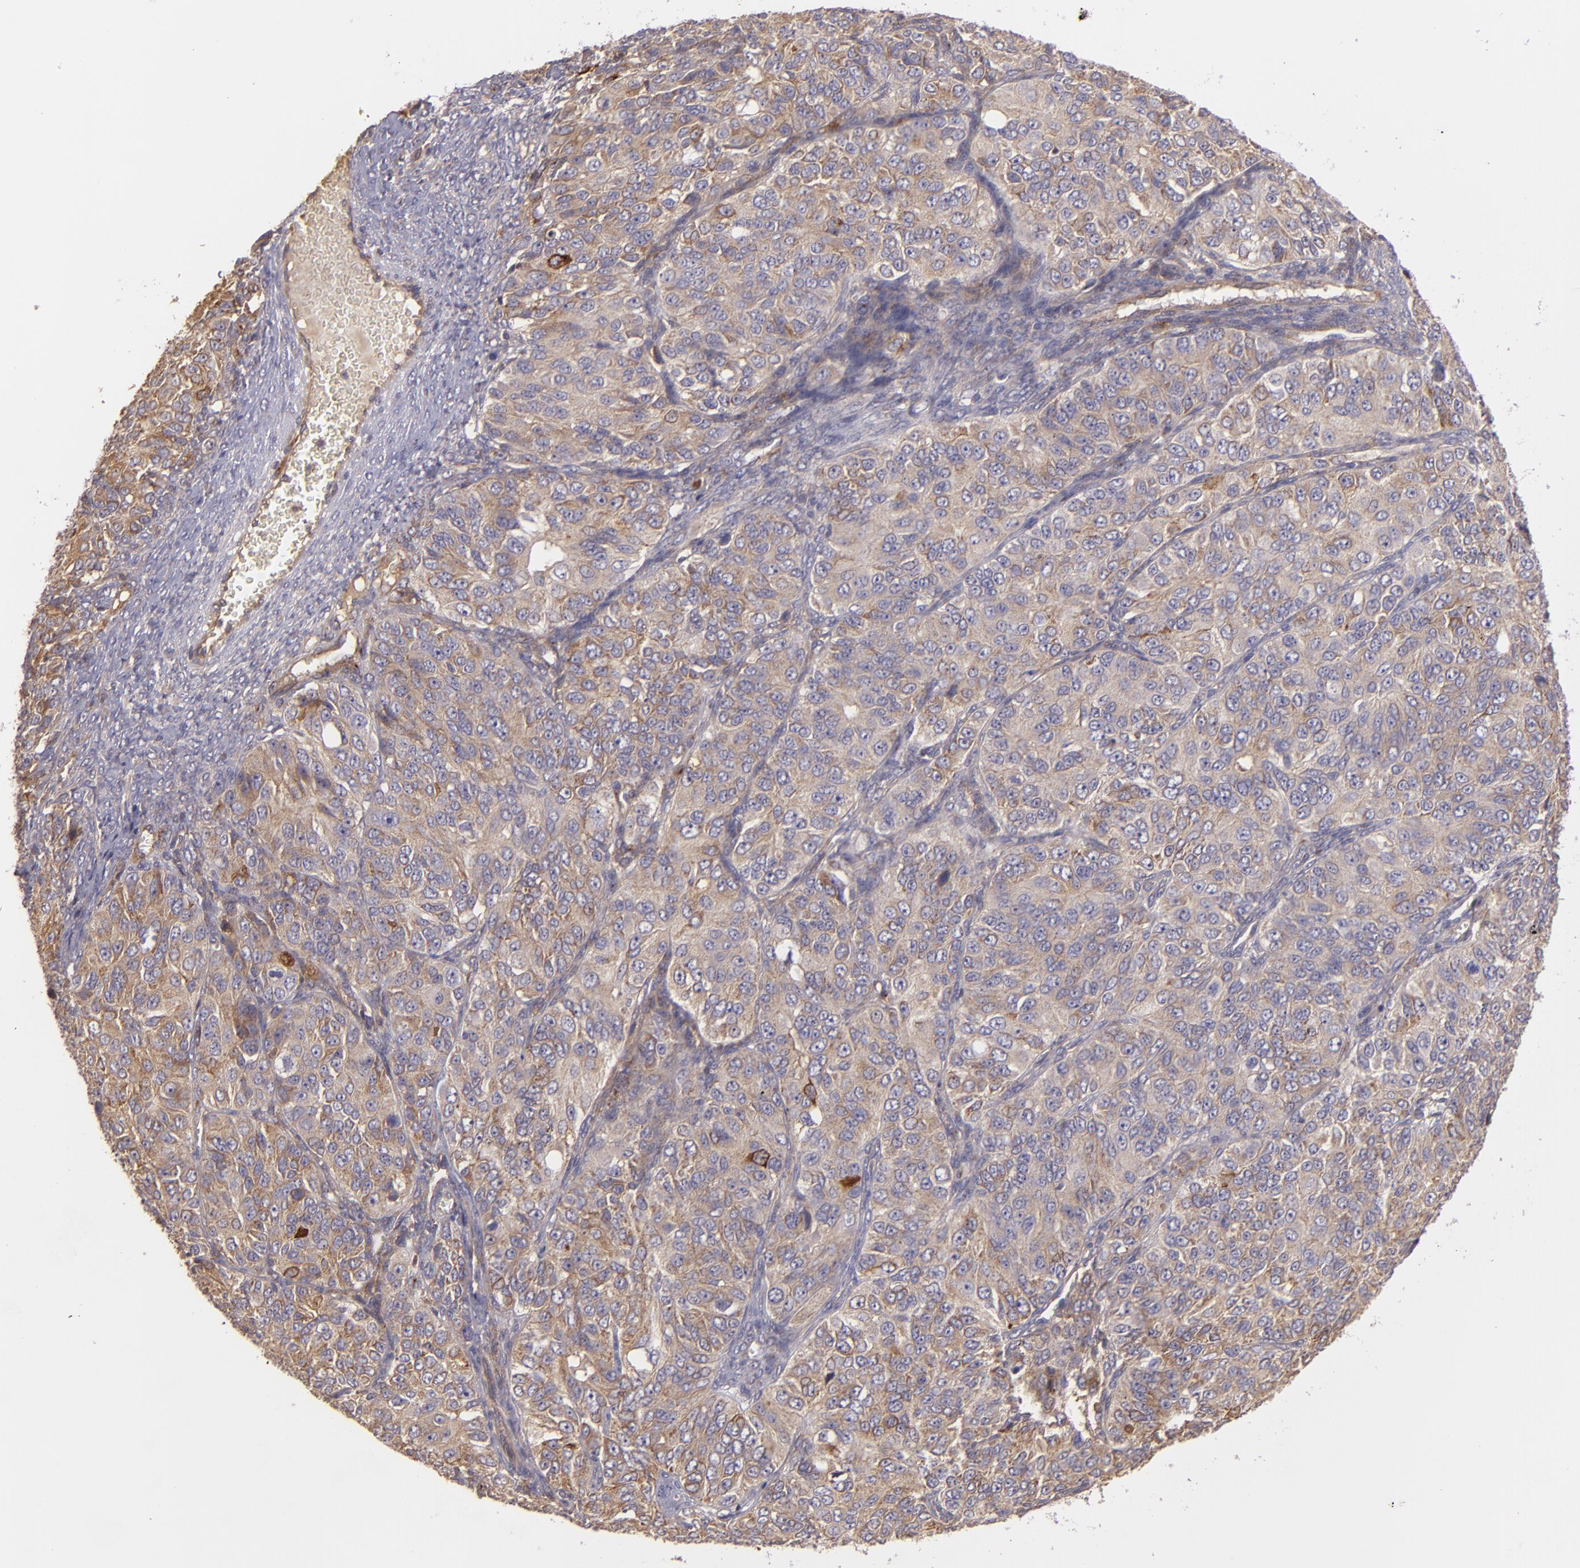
{"staining": {"intensity": "moderate", "quantity": ">75%", "location": "cytoplasmic/membranous"}, "tissue": "ovarian cancer", "cell_type": "Tumor cells", "image_type": "cancer", "snomed": [{"axis": "morphology", "description": "Carcinoma, endometroid"}, {"axis": "topography", "description": "Ovary"}], "caption": "Ovarian cancer stained with DAB (3,3'-diaminobenzidine) immunohistochemistry exhibits medium levels of moderate cytoplasmic/membranous positivity in approximately >75% of tumor cells.", "gene": "ECE1", "patient": {"sex": "female", "age": 51}}